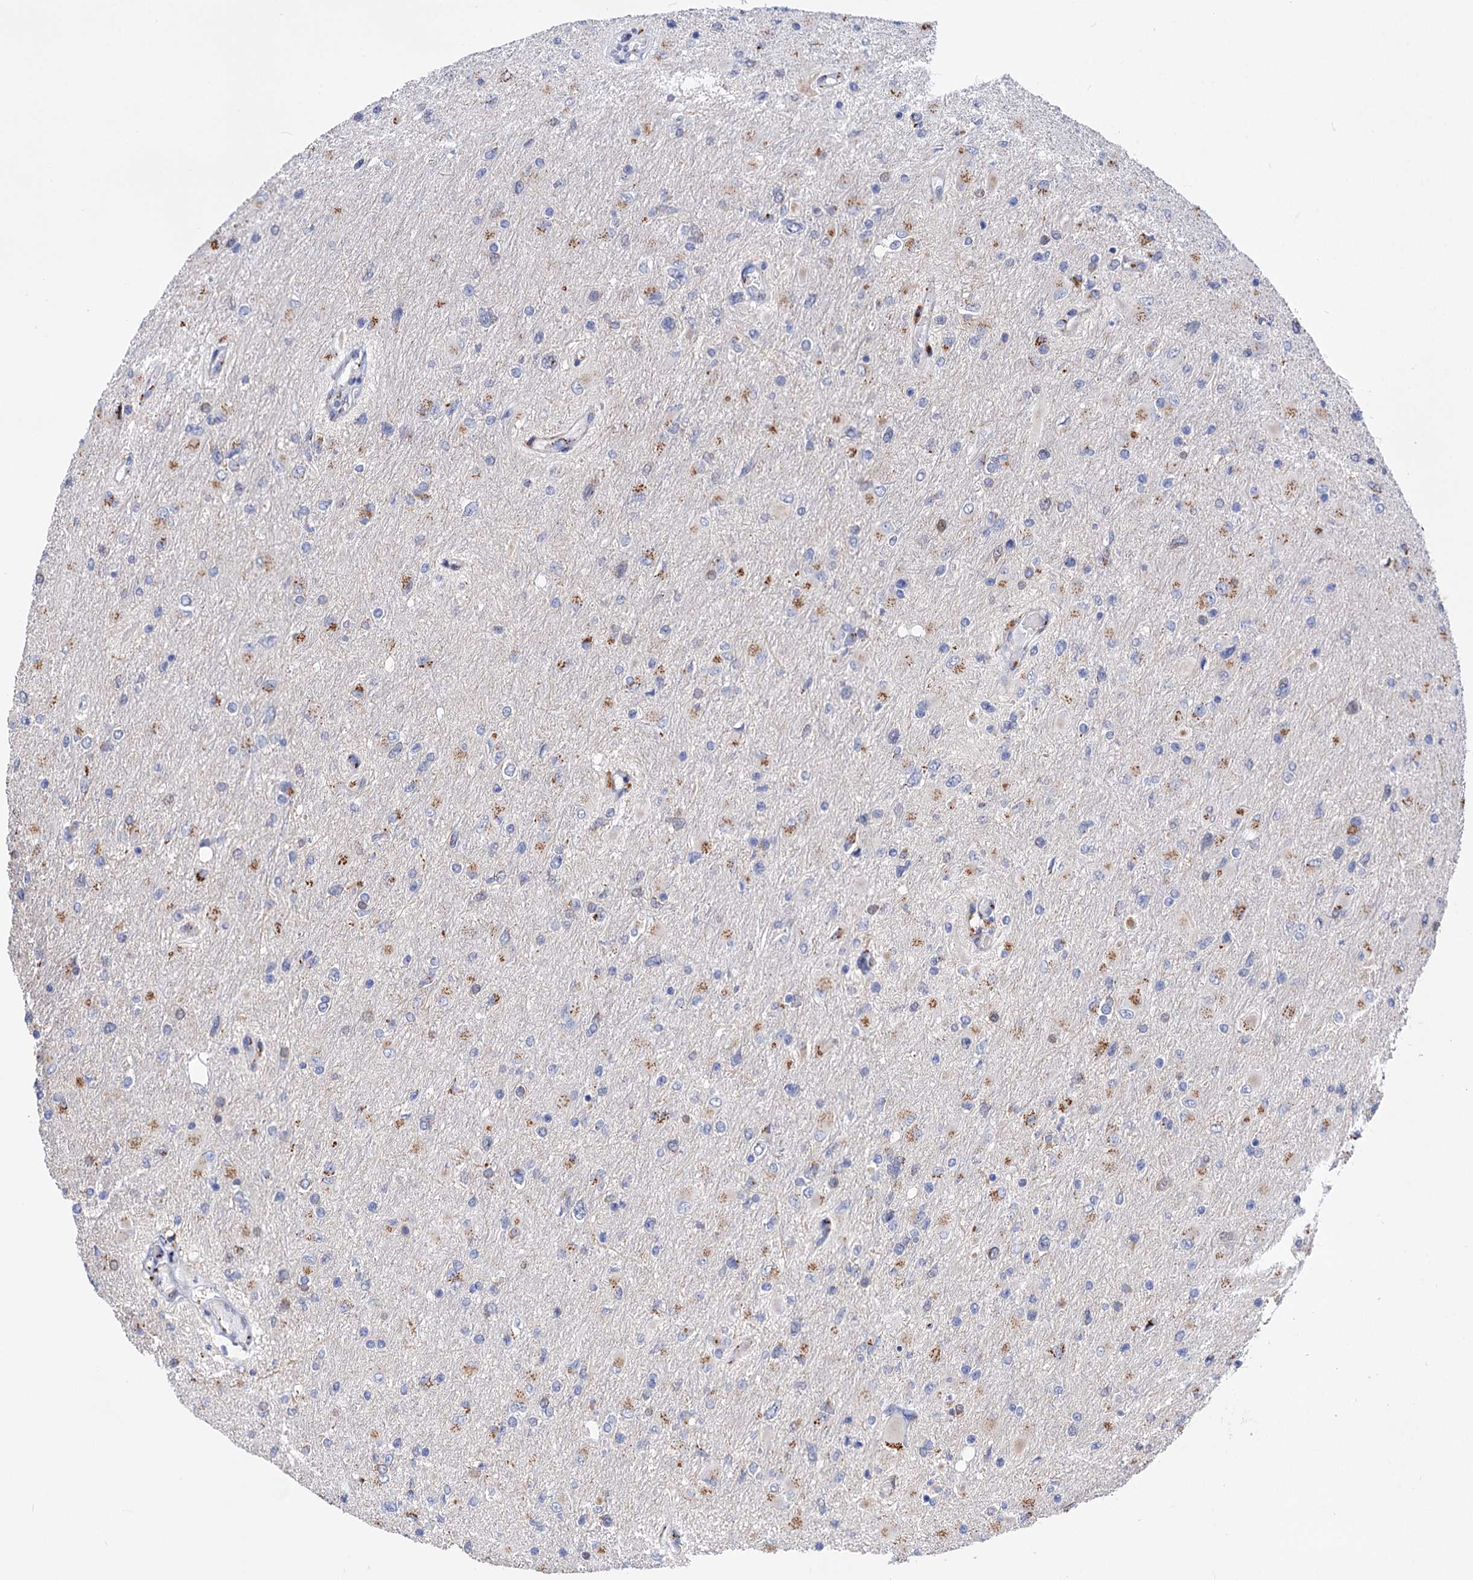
{"staining": {"intensity": "negative", "quantity": "none", "location": "none"}, "tissue": "glioma", "cell_type": "Tumor cells", "image_type": "cancer", "snomed": [{"axis": "morphology", "description": "Glioma, malignant, High grade"}, {"axis": "topography", "description": "Cerebral cortex"}], "caption": "Histopathology image shows no significant protein staining in tumor cells of glioma.", "gene": "C11orf96", "patient": {"sex": "female", "age": 36}}